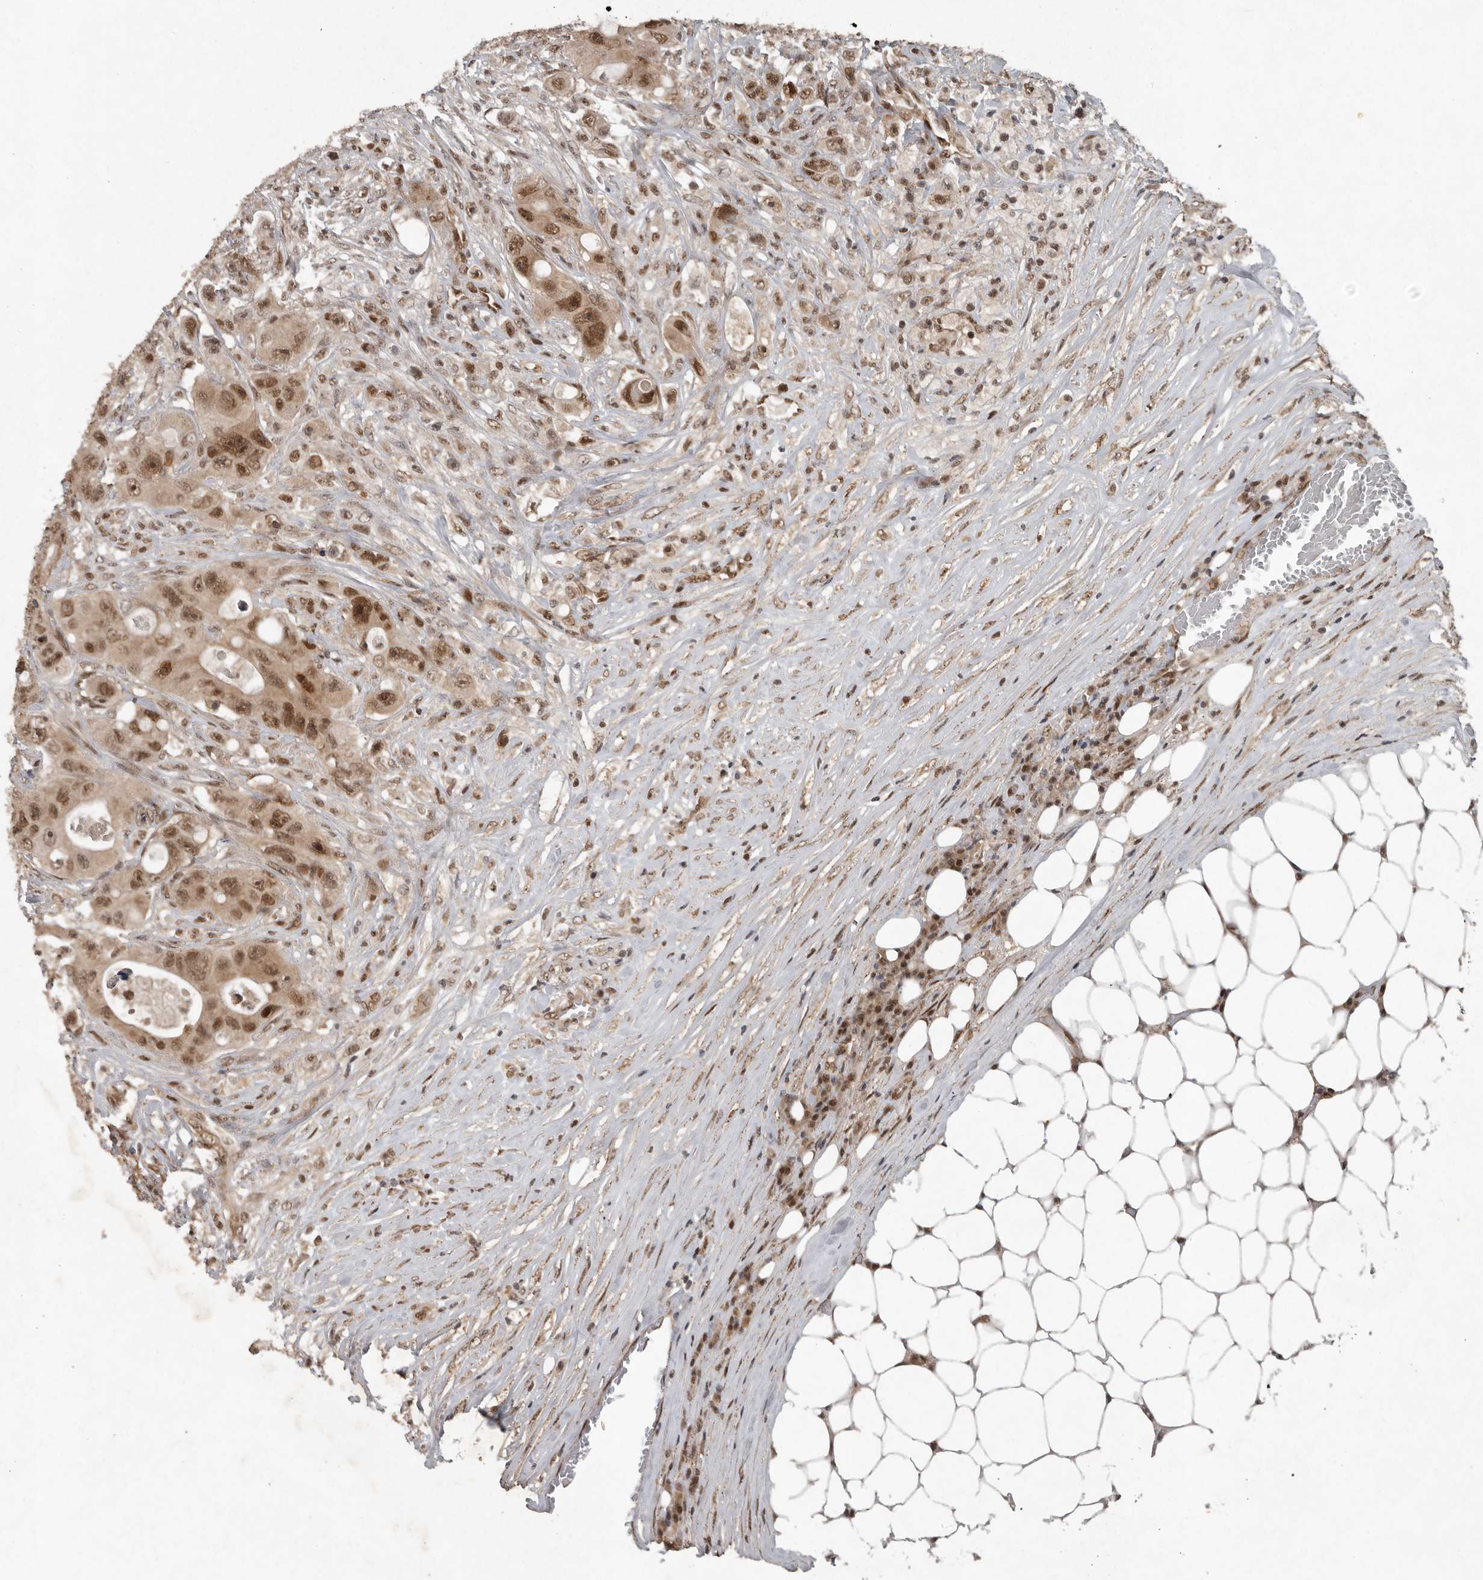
{"staining": {"intensity": "moderate", "quantity": ">75%", "location": "cytoplasmic/membranous,nuclear"}, "tissue": "colorectal cancer", "cell_type": "Tumor cells", "image_type": "cancer", "snomed": [{"axis": "morphology", "description": "Adenocarcinoma, NOS"}, {"axis": "topography", "description": "Colon"}], "caption": "Human adenocarcinoma (colorectal) stained with a brown dye exhibits moderate cytoplasmic/membranous and nuclear positive positivity in about >75% of tumor cells.", "gene": "CDC27", "patient": {"sex": "female", "age": 46}}